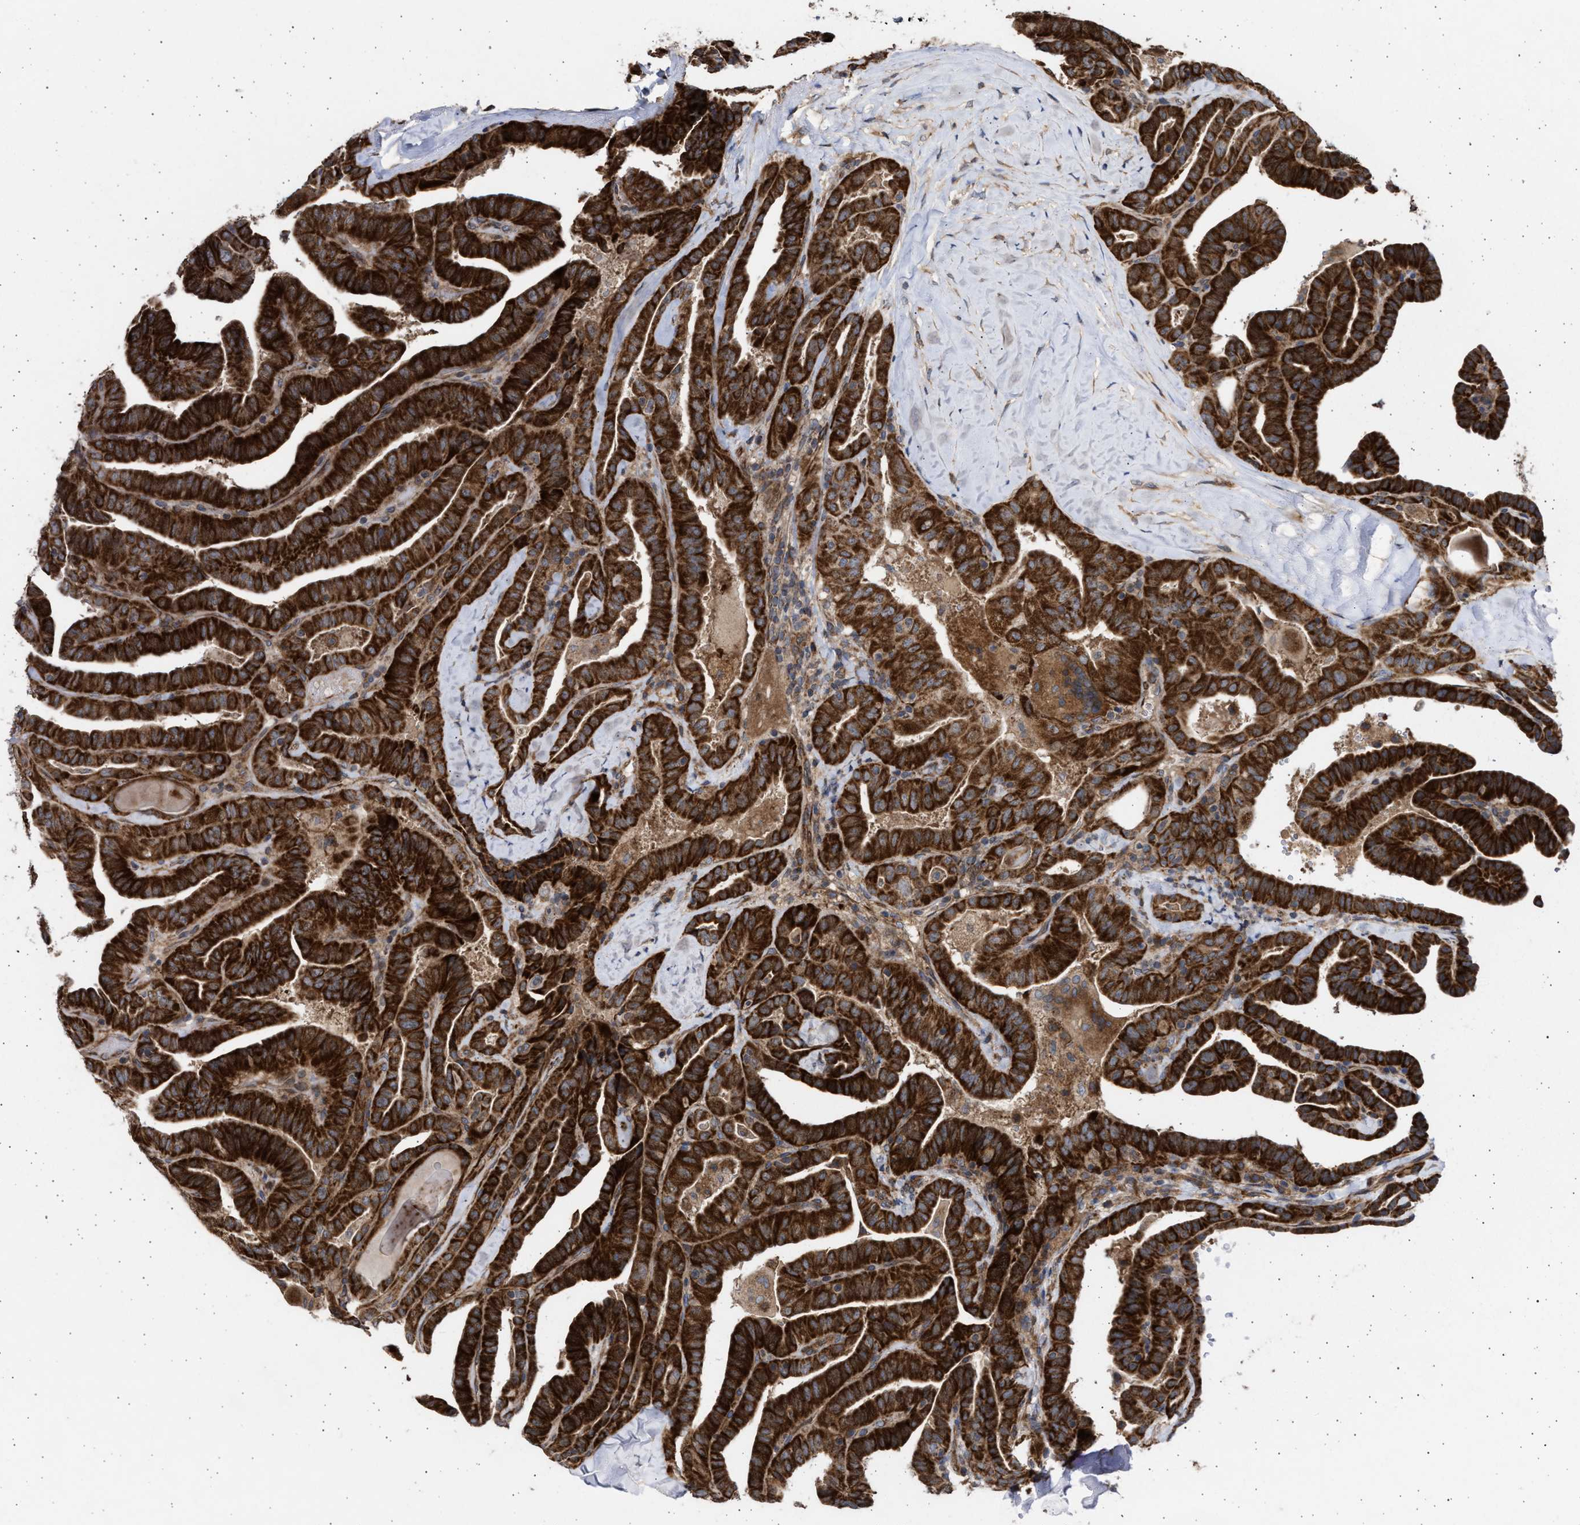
{"staining": {"intensity": "strong", "quantity": ">75%", "location": "cytoplasmic/membranous"}, "tissue": "thyroid cancer", "cell_type": "Tumor cells", "image_type": "cancer", "snomed": [{"axis": "morphology", "description": "Papillary adenocarcinoma, NOS"}, {"axis": "topography", "description": "Thyroid gland"}], "caption": "Immunohistochemical staining of human thyroid cancer shows strong cytoplasmic/membranous protein expression in about >75% of tumor cells.", "gene": "TTC19", "patient": {"sex": "male", "age": 77}}